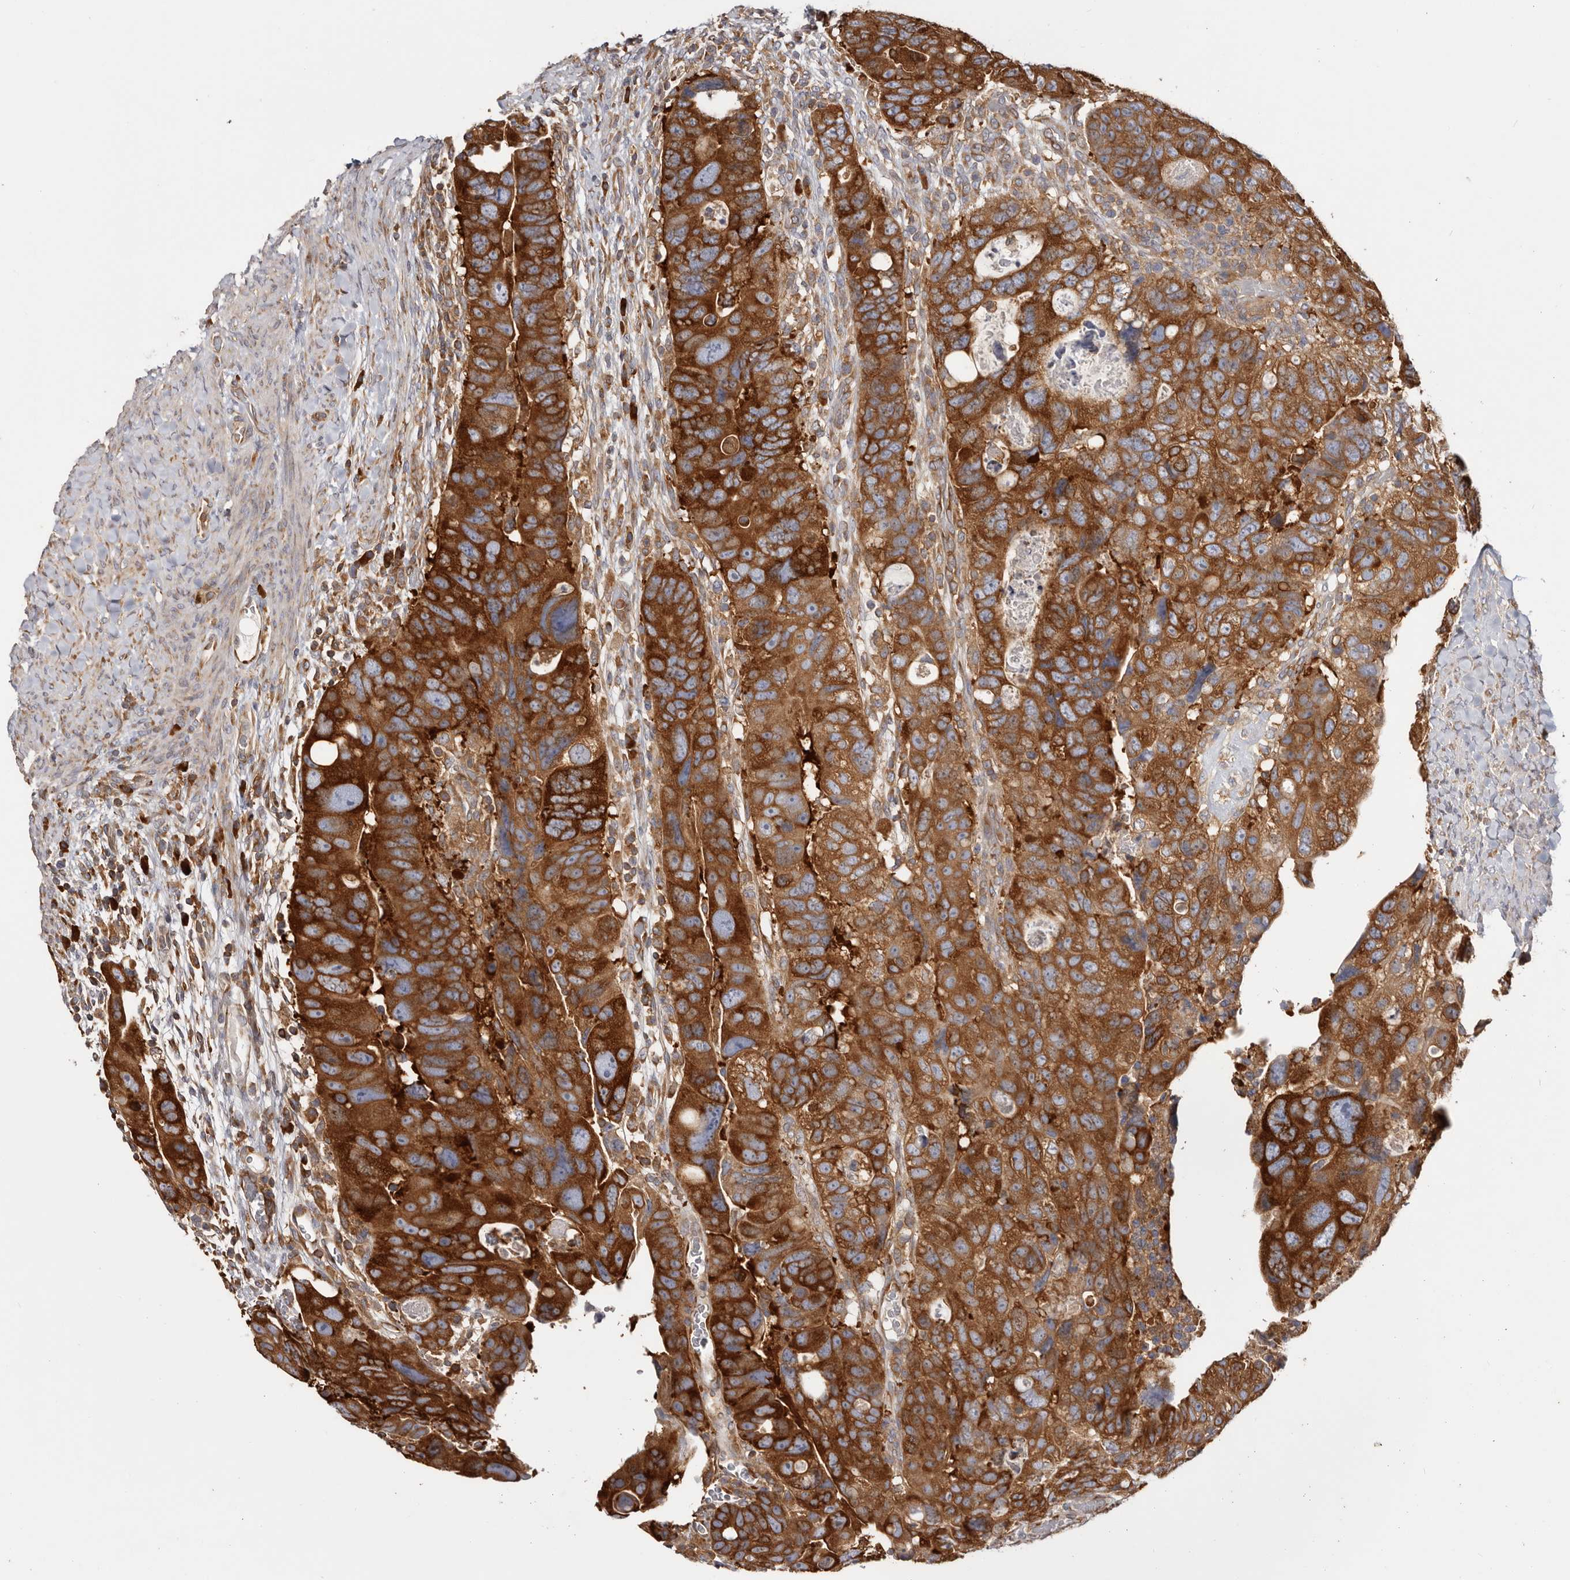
{"staining": {"intensity": "strong", "quantity": ">75%", "location": "cytoplasmic/membranous"}, "tissue": "colorectal cancer", "cell_type": "Tumor cells", "image_type": "cancer", "snomed": [{"axis": "morphology", "description": "Adenocarcinoma, NOS"}, {"axis": "topography", "description": "Rectum"}], "caption": "Strong cytoplasmic/membranous expression for a protein is appreciated in about >75% of tumor cells of adenocarcinoma (colorectal) using IHC.", "gene": "EPRS1", "patient": {"sex": "male", "age": 59}}